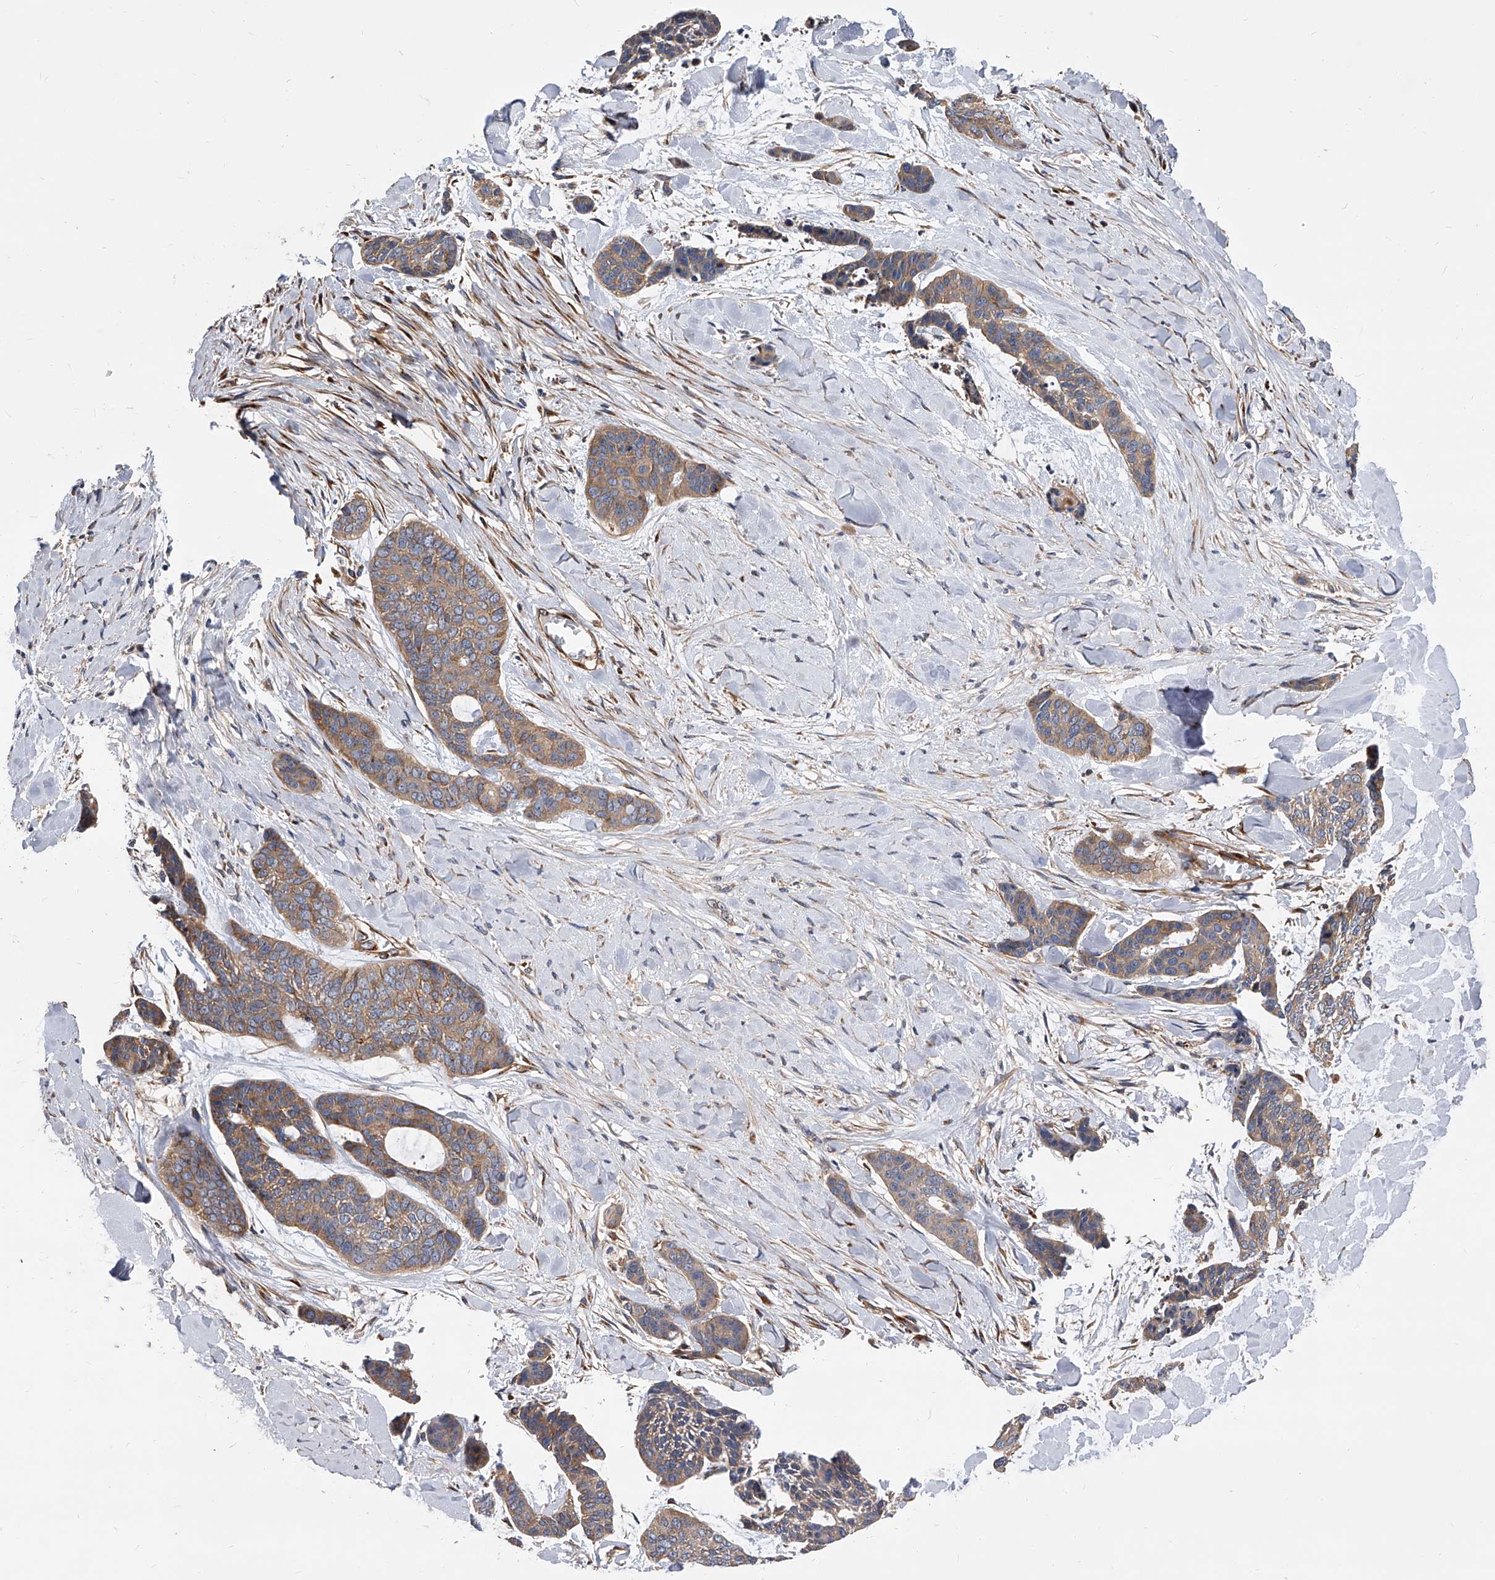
{"staining": {"intensity": "moderate", "quantity": ">75%", "location": "cytoplasmic/membranous"}, "tissue": "skin cancer", "cell_type": "Tumor cells", "image_type": "cancer", "snomed": [{"axis": "morphology", "description": "Basal cell carcinoma"}, {"axis": "topography", "description": "Skin"}], "caption": "A photomicrograph showing moderate cytoplasmic/membranous positivity in approximately >75% of tumor cells in skin cancer, as visualized by brown immunohistochemical staining.", "gene": "PISD", "patient": {"sex": "female", "age": 64}}